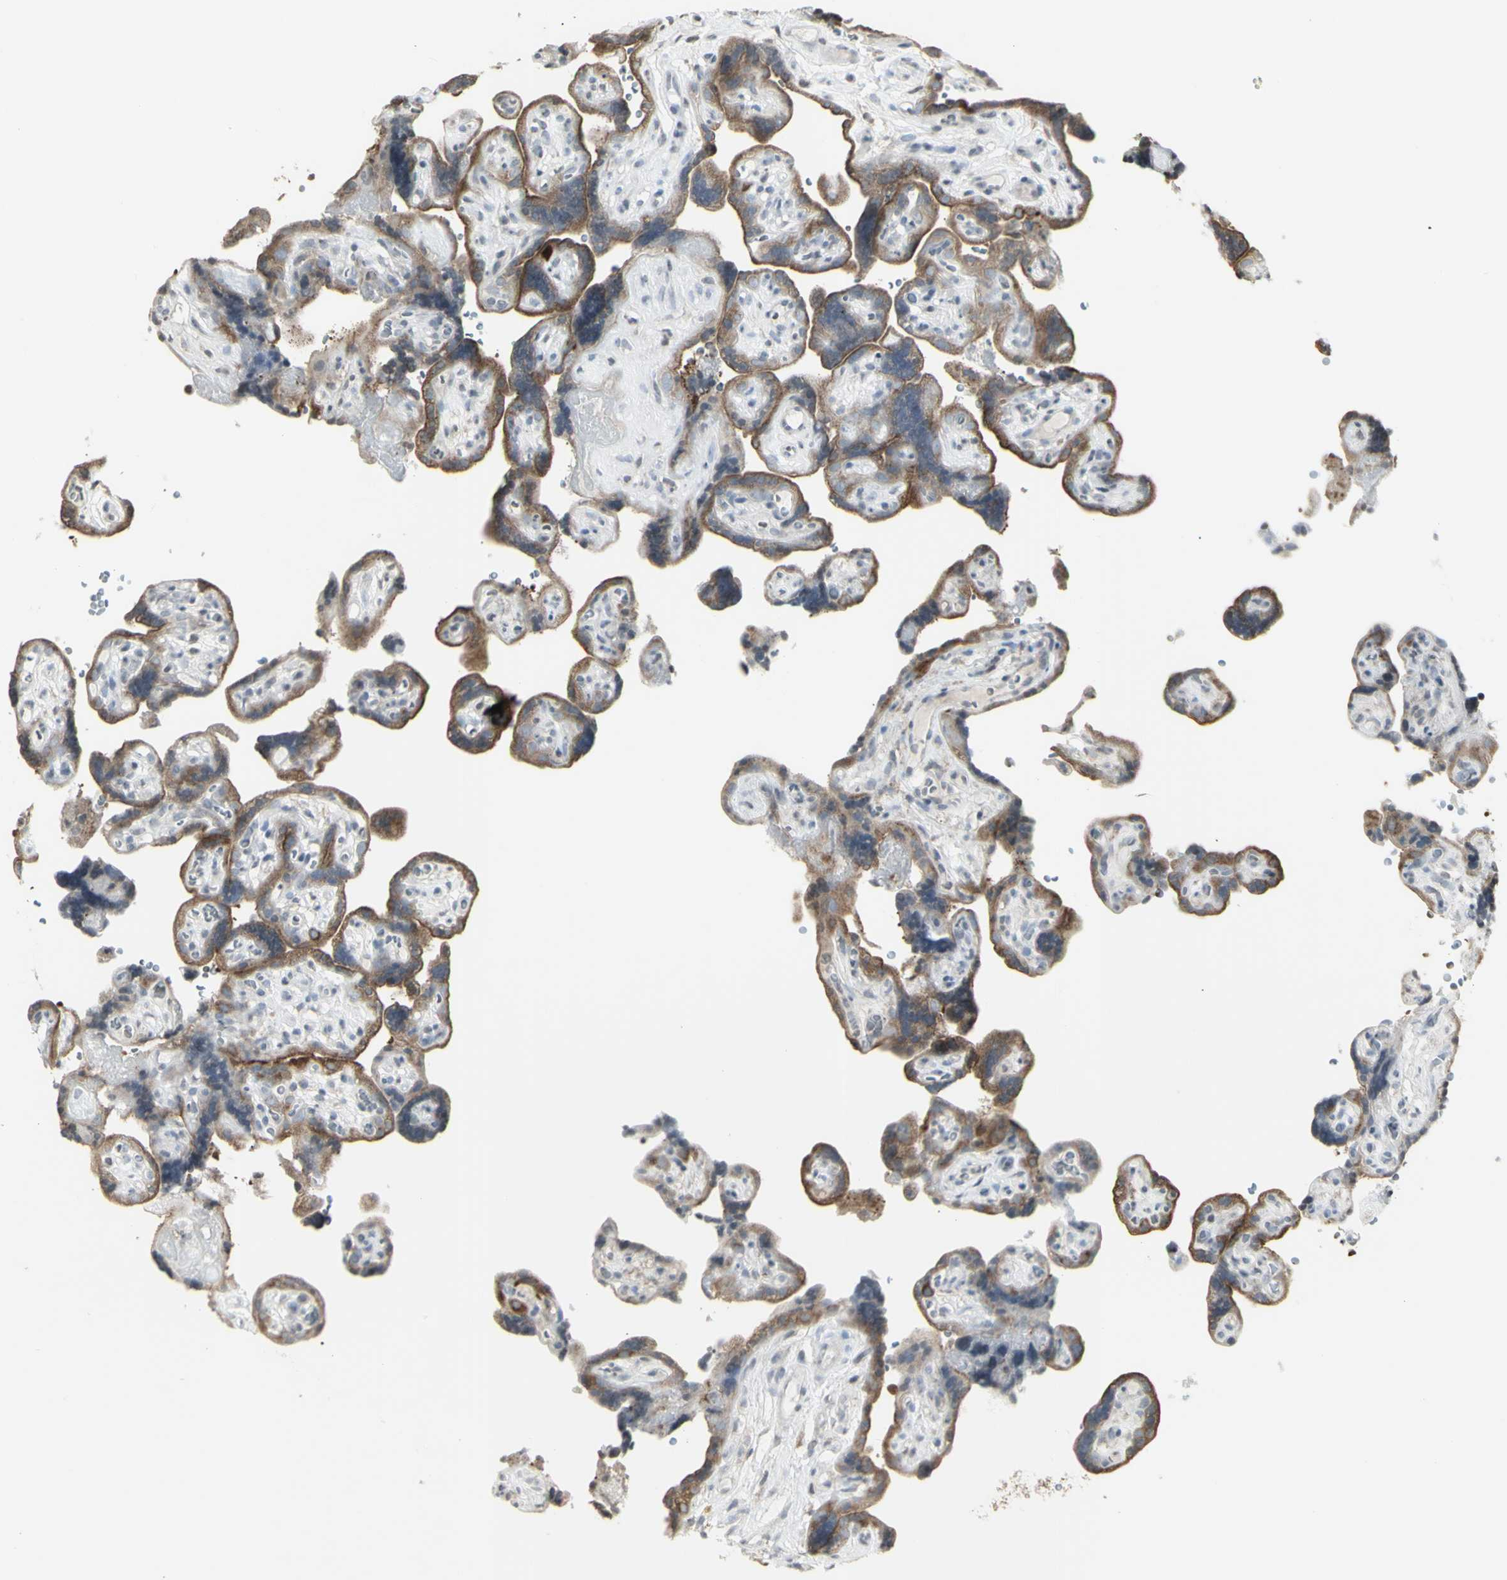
{"staining": {"intensity": "strong", "quantity": "25%-75%", "location": "cytoplasmic/membranous"}, "tissue": "placenta", "cell_type": "Trophoblastic cells", "image_type": "normal", "snomed": [{"axis": "morphology", "description": "Normal tissue, NOS"}, {"axis": "topography", "description": "Placenta"}], "caption": "Placenta stained for a protein exhibits strong cytoplasmic/membranous positivity in trophoblastic cells. (brown staining indicates protein expression, while blue staining denotes nuclei).", "gene": "MUC5AC", "patient": {"sex": "female", "age": 30}}